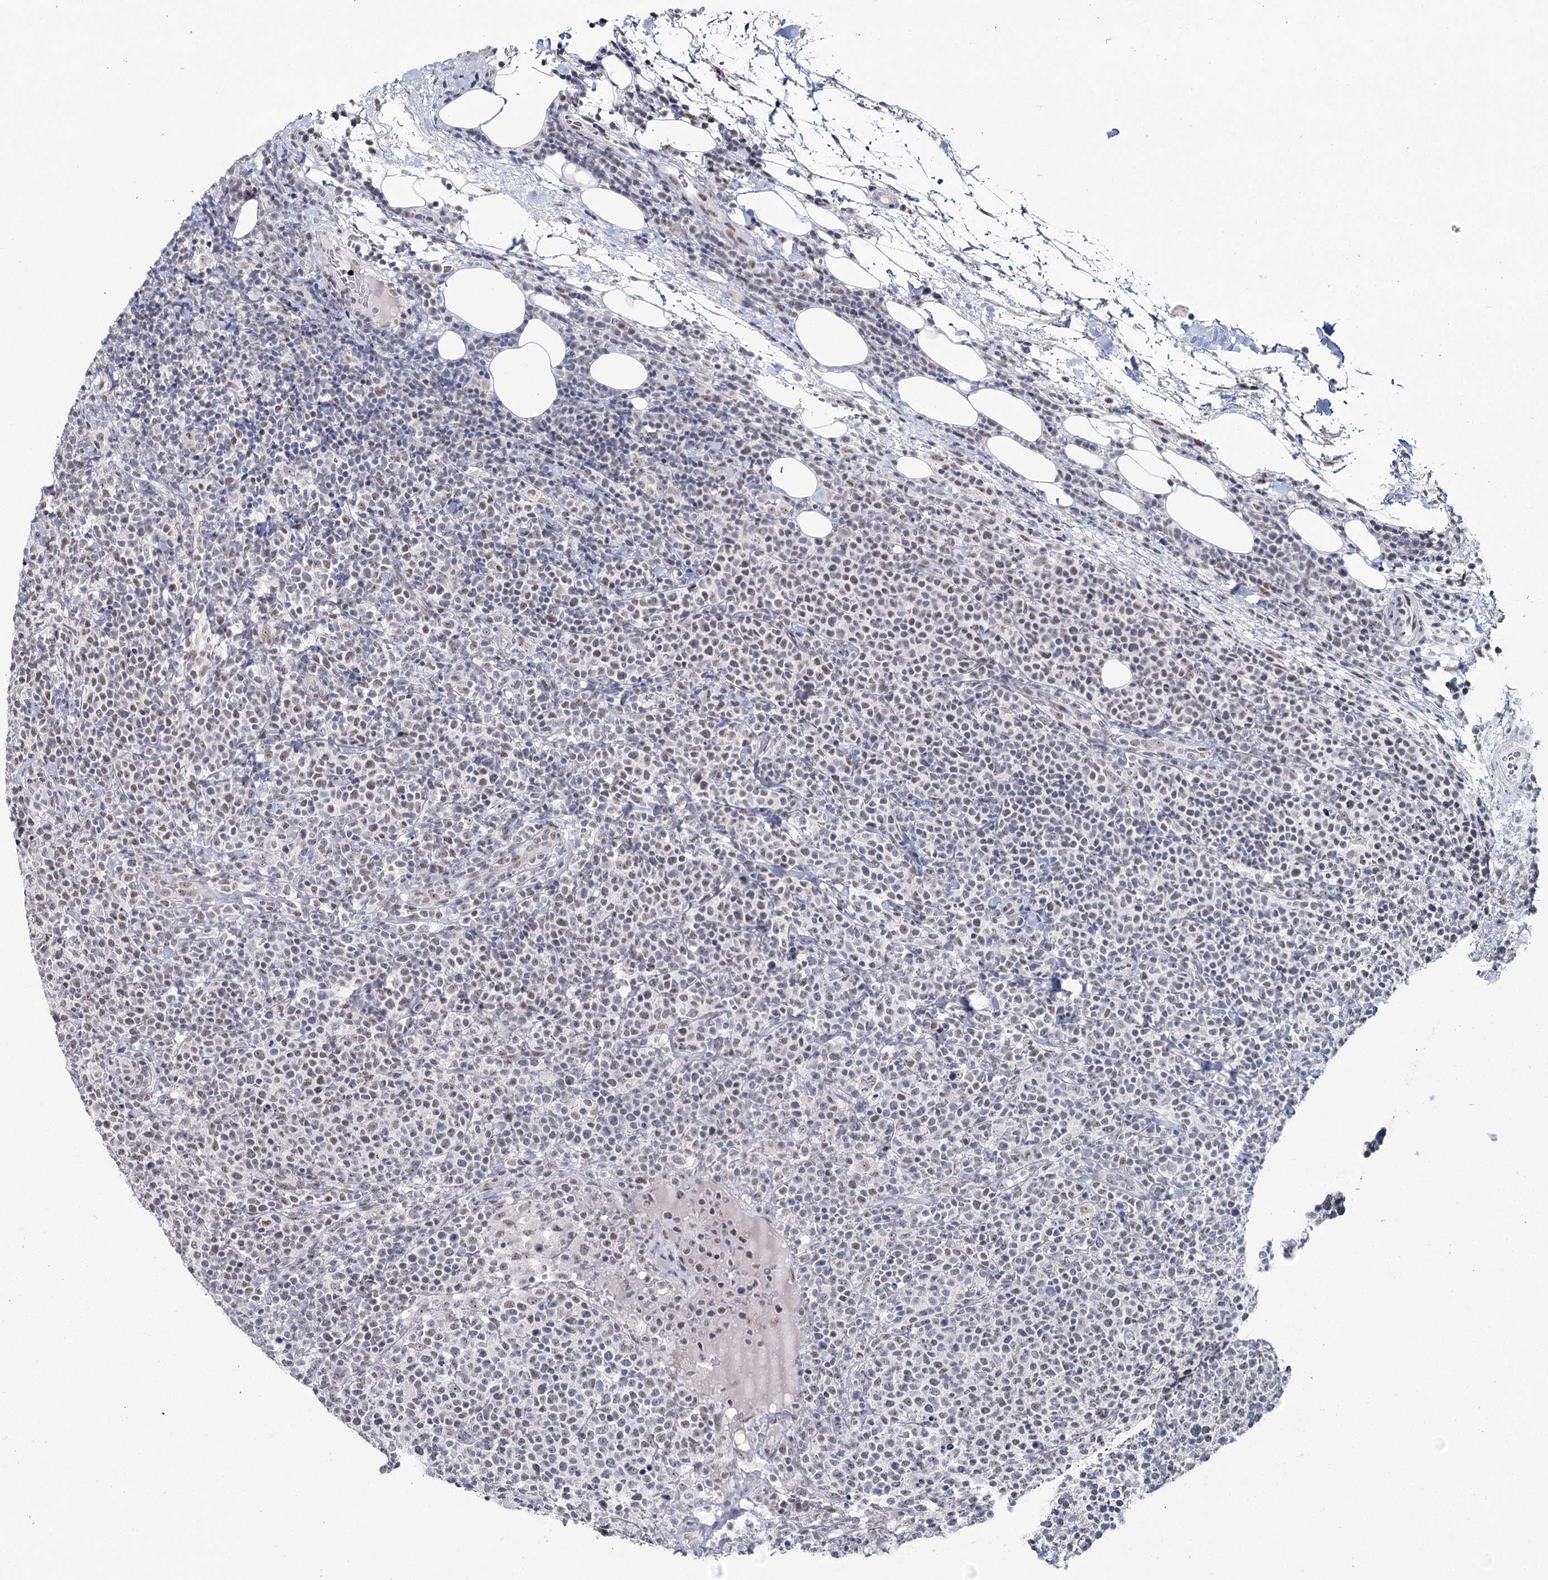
{"staining": {"intensity": "moderate", "quantity": ">75%", "location": "nuclear"}, "tissue": "lymphoma", "cell_type": "Tumor cells", "image_type": "cancer", "snomed": [{"axis": "morphology", "description": "Malignant lymphoma, non-Hodgkin's type, High grade"}, {"axis": "topography", "description": "Lymph node"}], "caption": "Immunohistochemical staining of human lymphoma reveals moderate nuclear protein positivity in about >75% of tumor cells.", "gene": "SCAF8", "patient": {"sex": "male", "age": 61}}